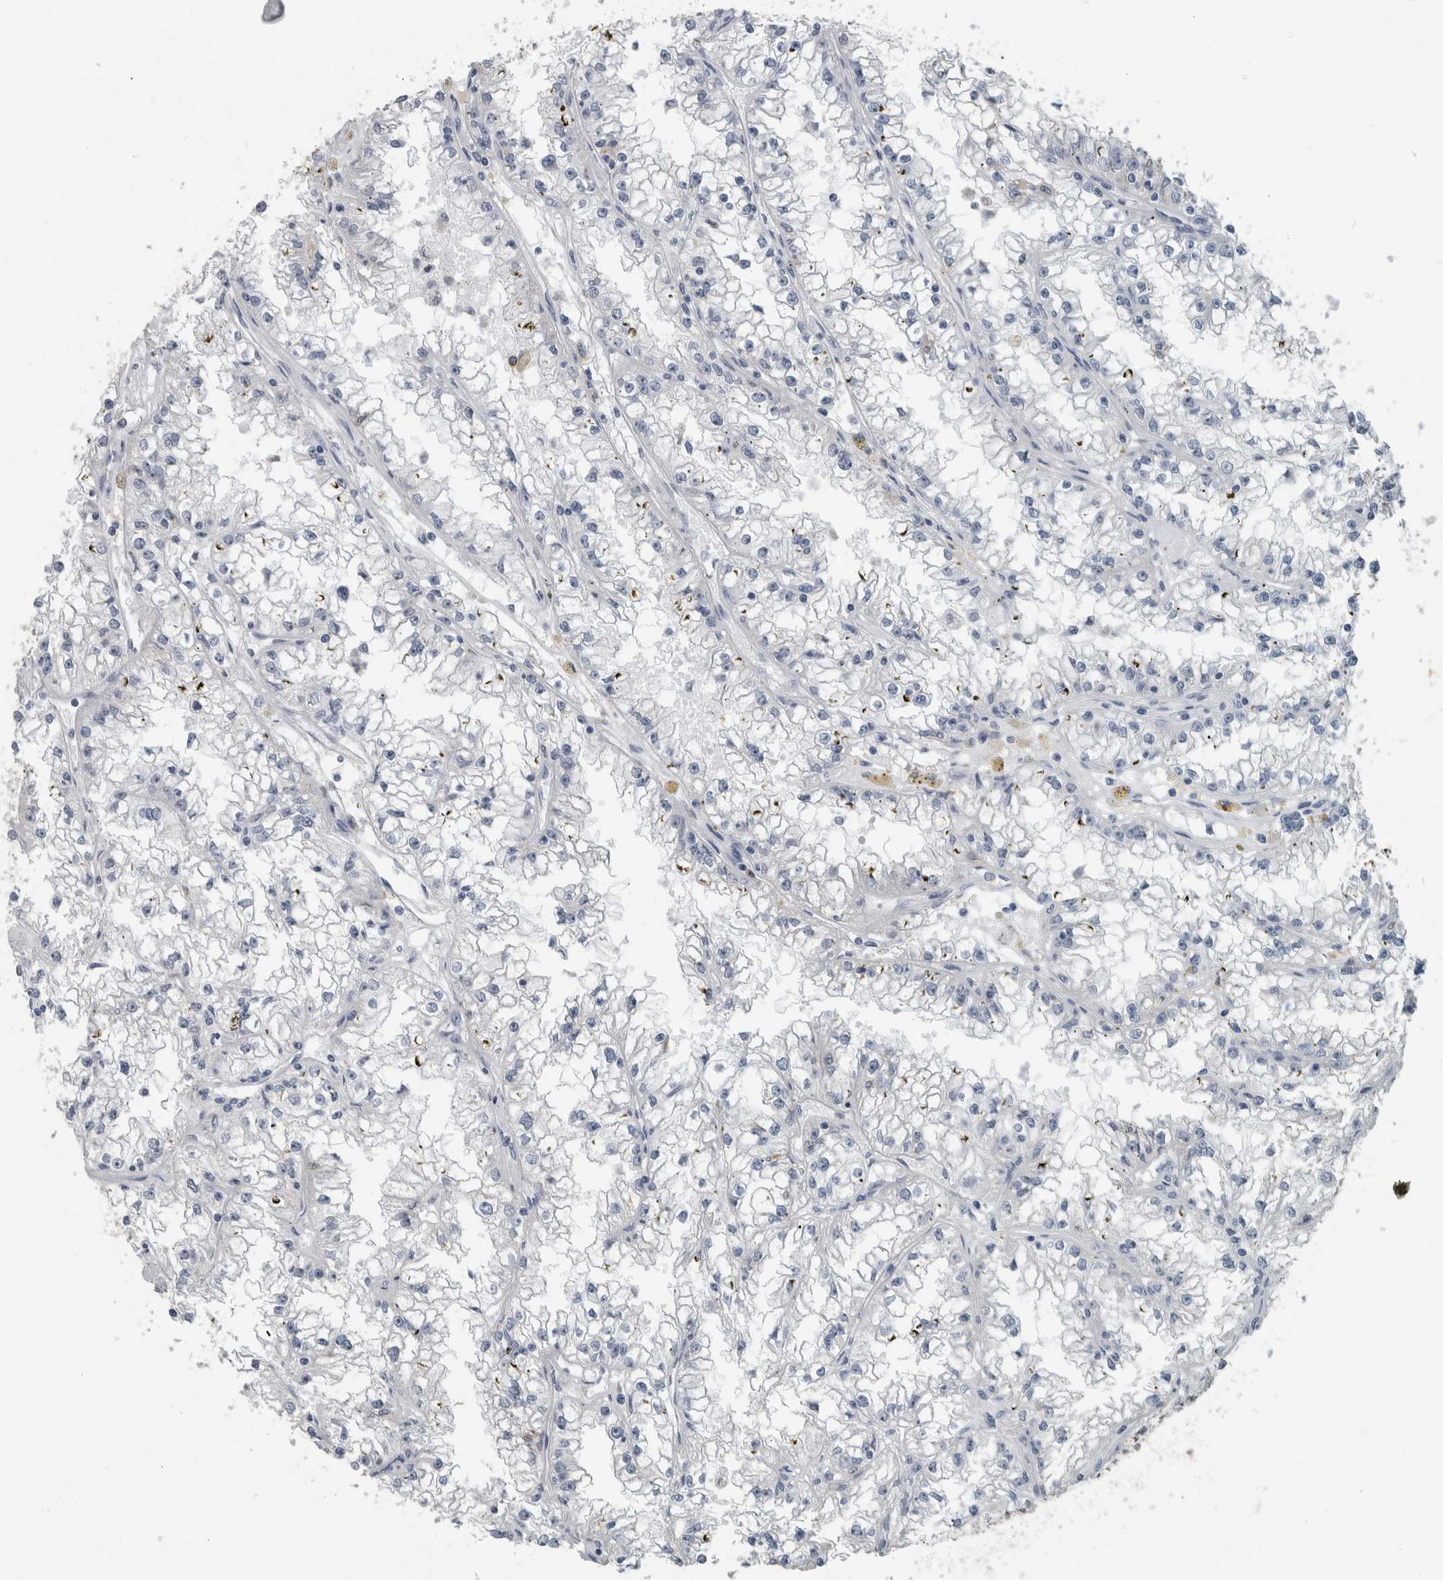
{"staining": {"intensity": "negative", "quantity": "none", "location": "none"}, "tissue": "renal cancer", "cell_type": "Tumor cells", "image_type": "cancer", "snomed": [{"axis": "morphology", "description": "Adenocarcinoma, NOS"}, {"axis": "topography", "description": "Kidney"}], "caption": "Immunohistochemistry photomicrograph of renal cancer stained for a protein (brown), which reveals no staining in tumor cells.", "gene": "ACSF2", "patient": {"sex": "male", "age": 56}}